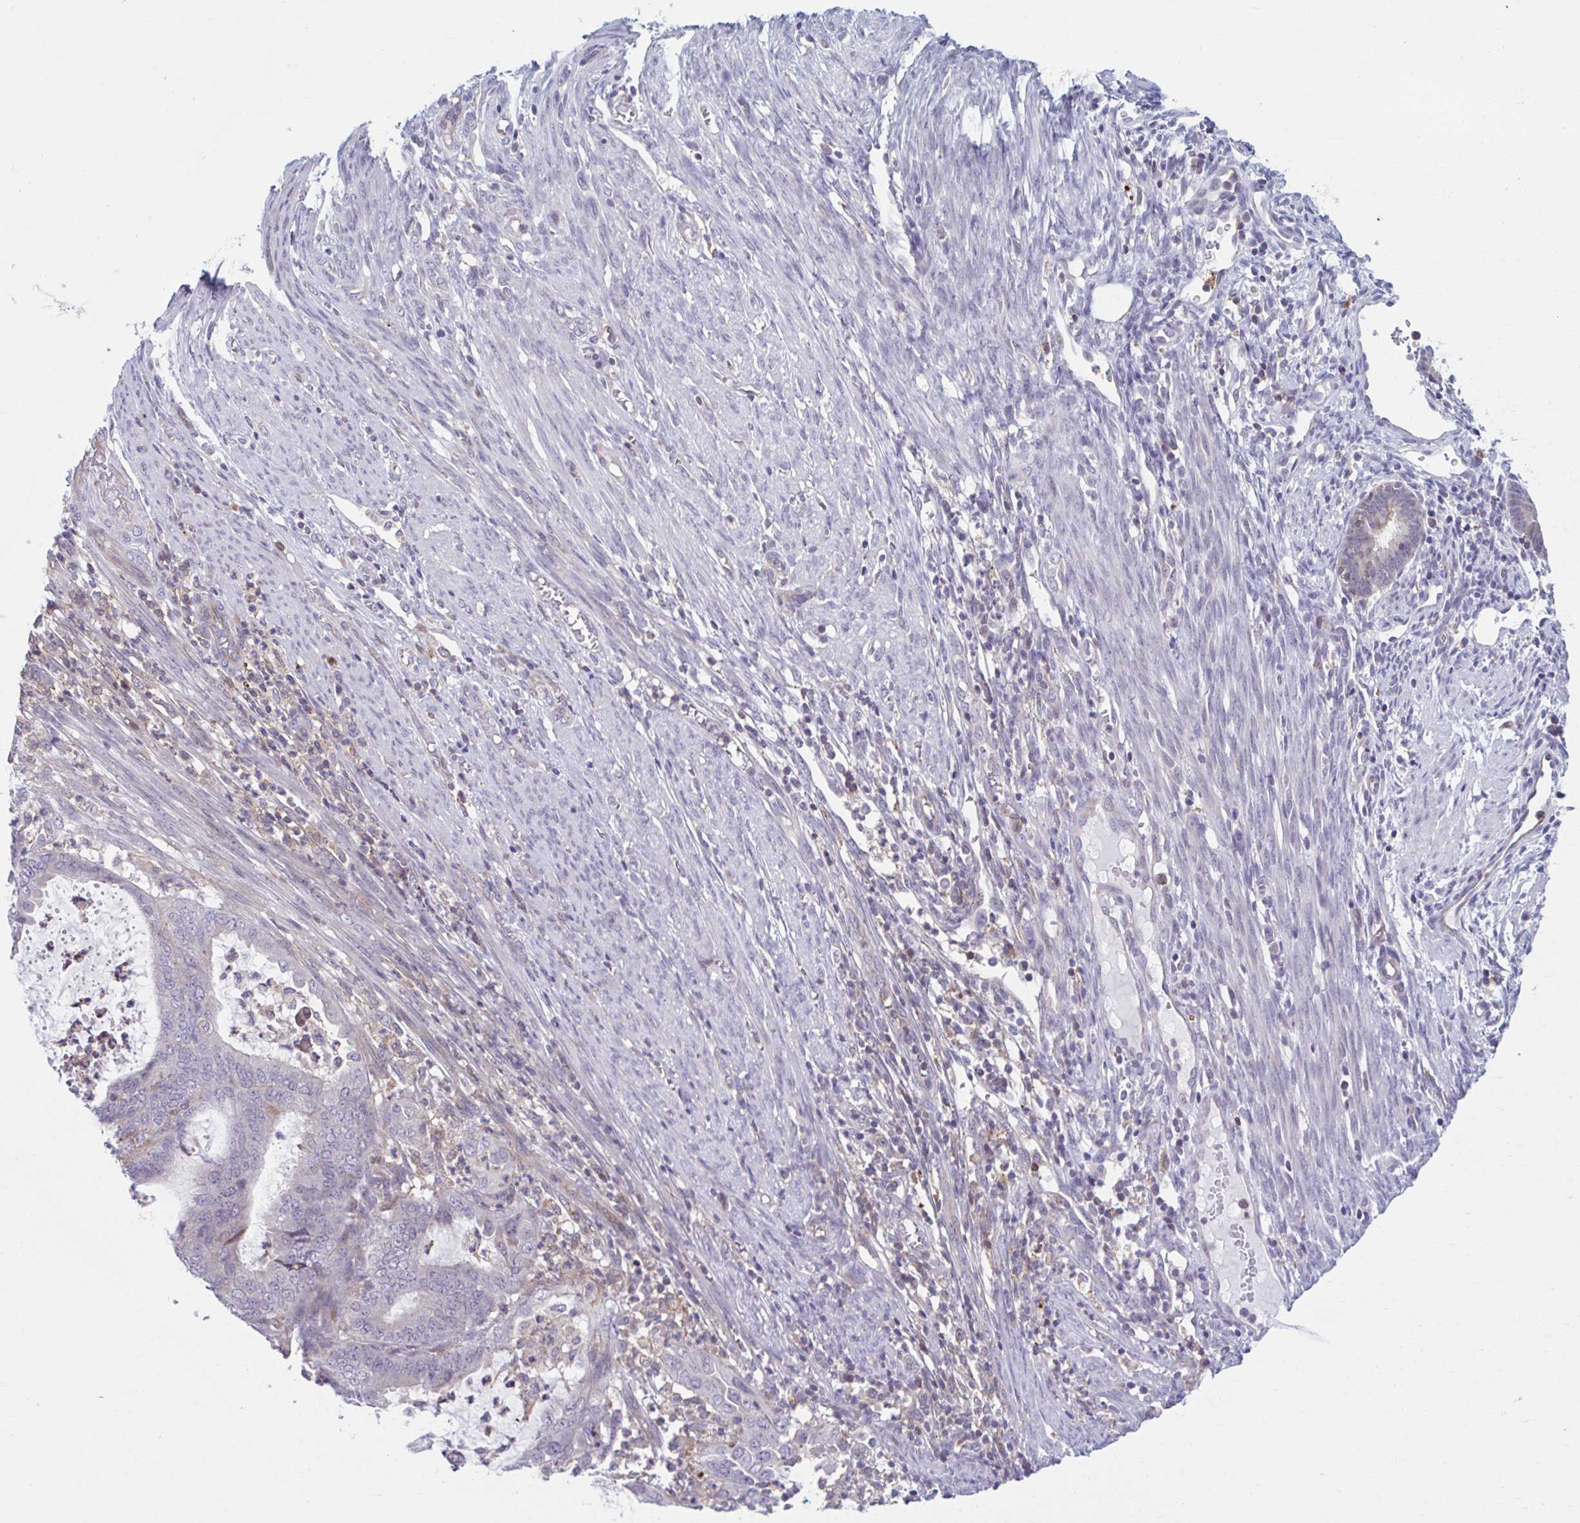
{"staining": {"intensity": "moderate", "quantity": "<25%", "location": "cytoplasmic/membranous"}, "tissue": "endometrial cancer", "cell_type": "Tumor cells", "image_type": "cancer", "snomed": [{"axis": "morphology", "description": "Adenocarcinoma, NOS"}, {"axis": "topography", "description": "Endometrium"}], "caption": "IHC photomicrograph of human endometrial cancer stained for a protein (brown), which exhibits low levels of moderate cytoplasmic/membranous expression in about <25% of tumor cells.", "gene": "ADAT3", "patient": {"sex": "female", "age": 51}}